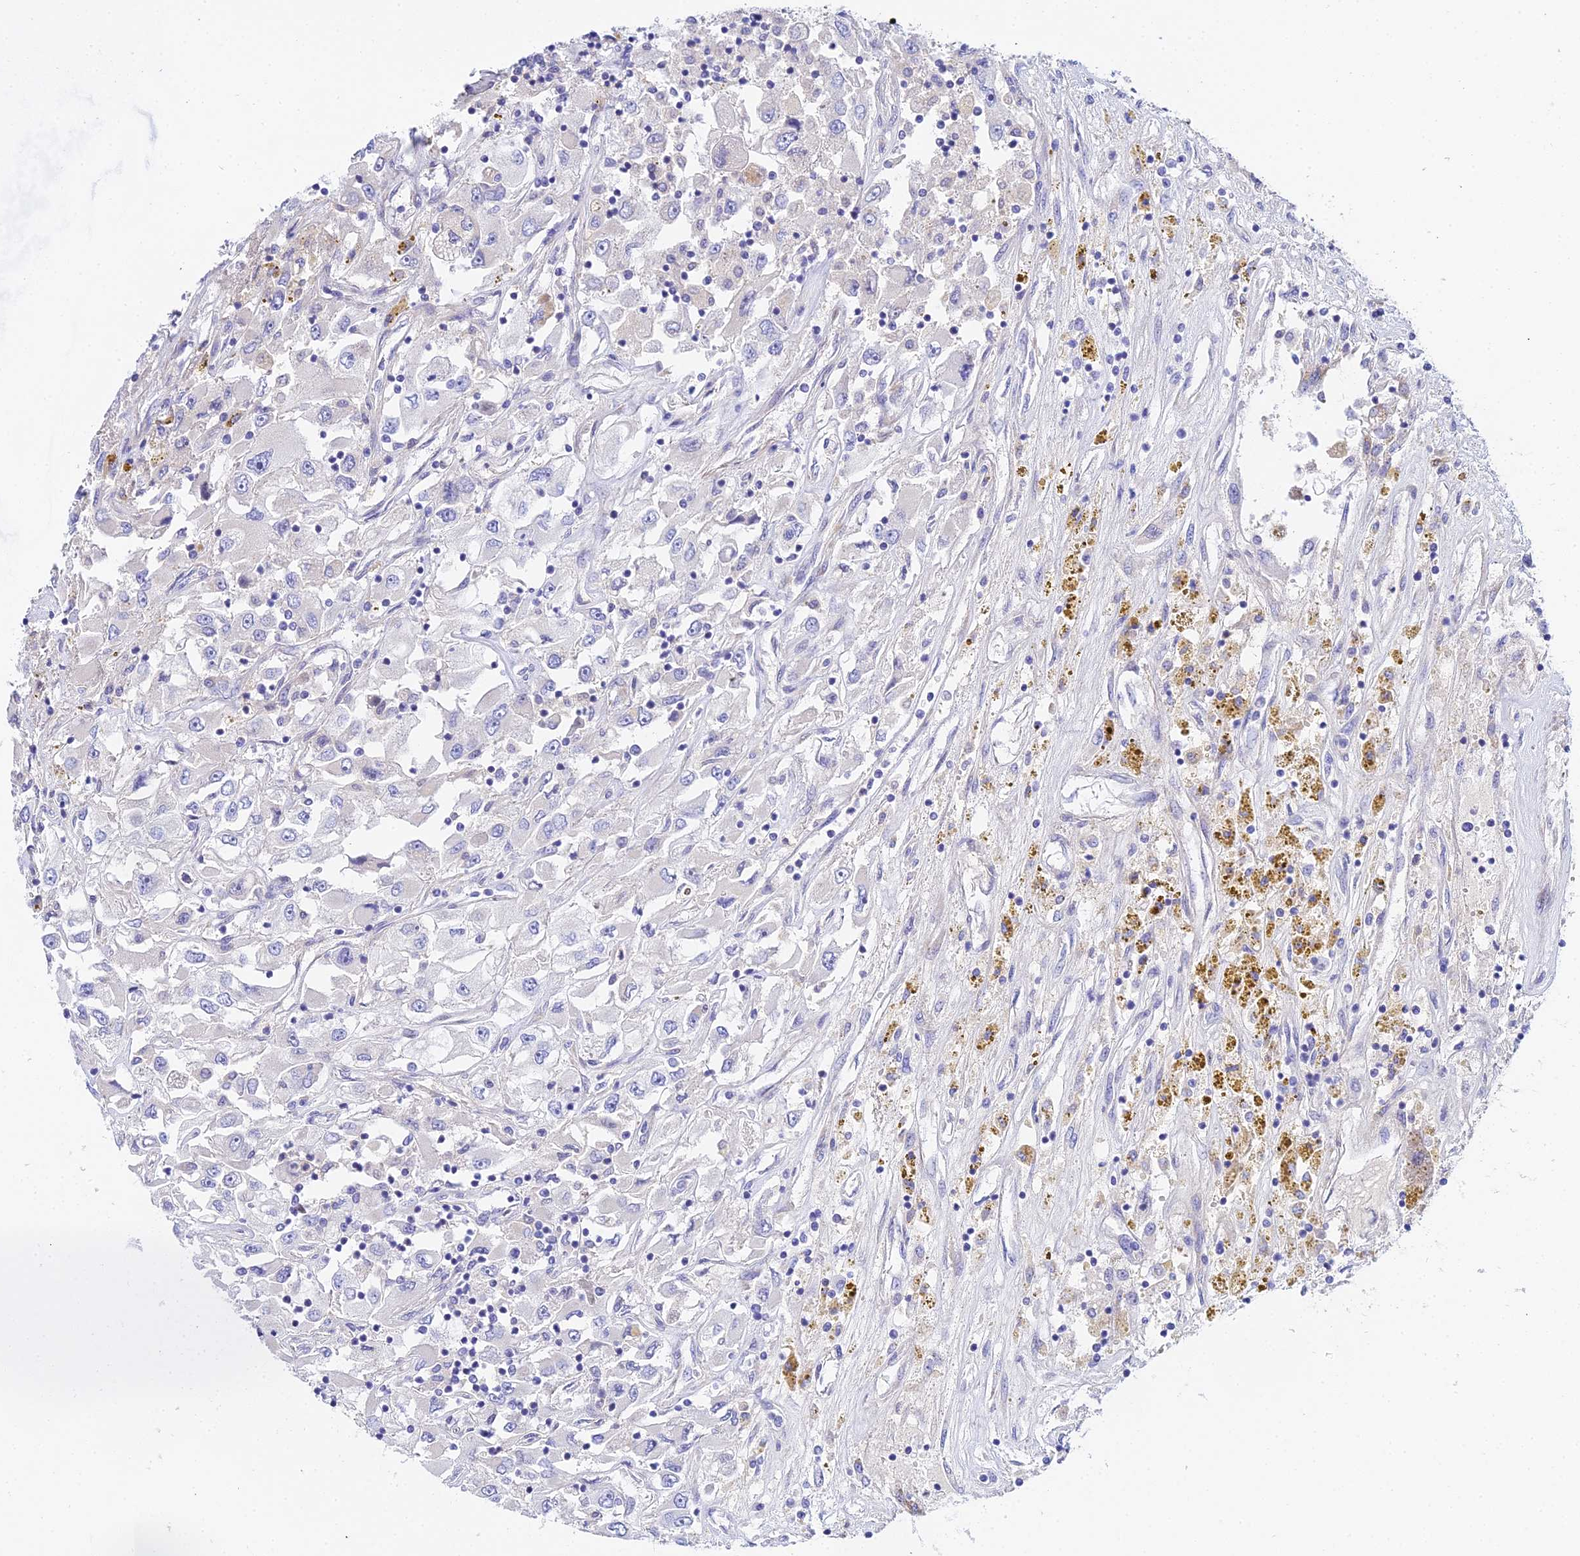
{"staining": {"intensity": "negative", "quantity": "none", "location": "none"}, "tissue": "renal cancer", "cell_type": "Tumor cells", "image_type": "cancer", "snomed": [{"axis": "morphology", "description": "Adenocarcinoma, NOS"}, {"axis": "topography", "description": "Kidney"}], "caption": "Renal cancer was stained to show a protein in brown. There is no significant positivity in tumor cells.", "gene": "ACOT2", "patient": {"sex": "female", "age": 52}}